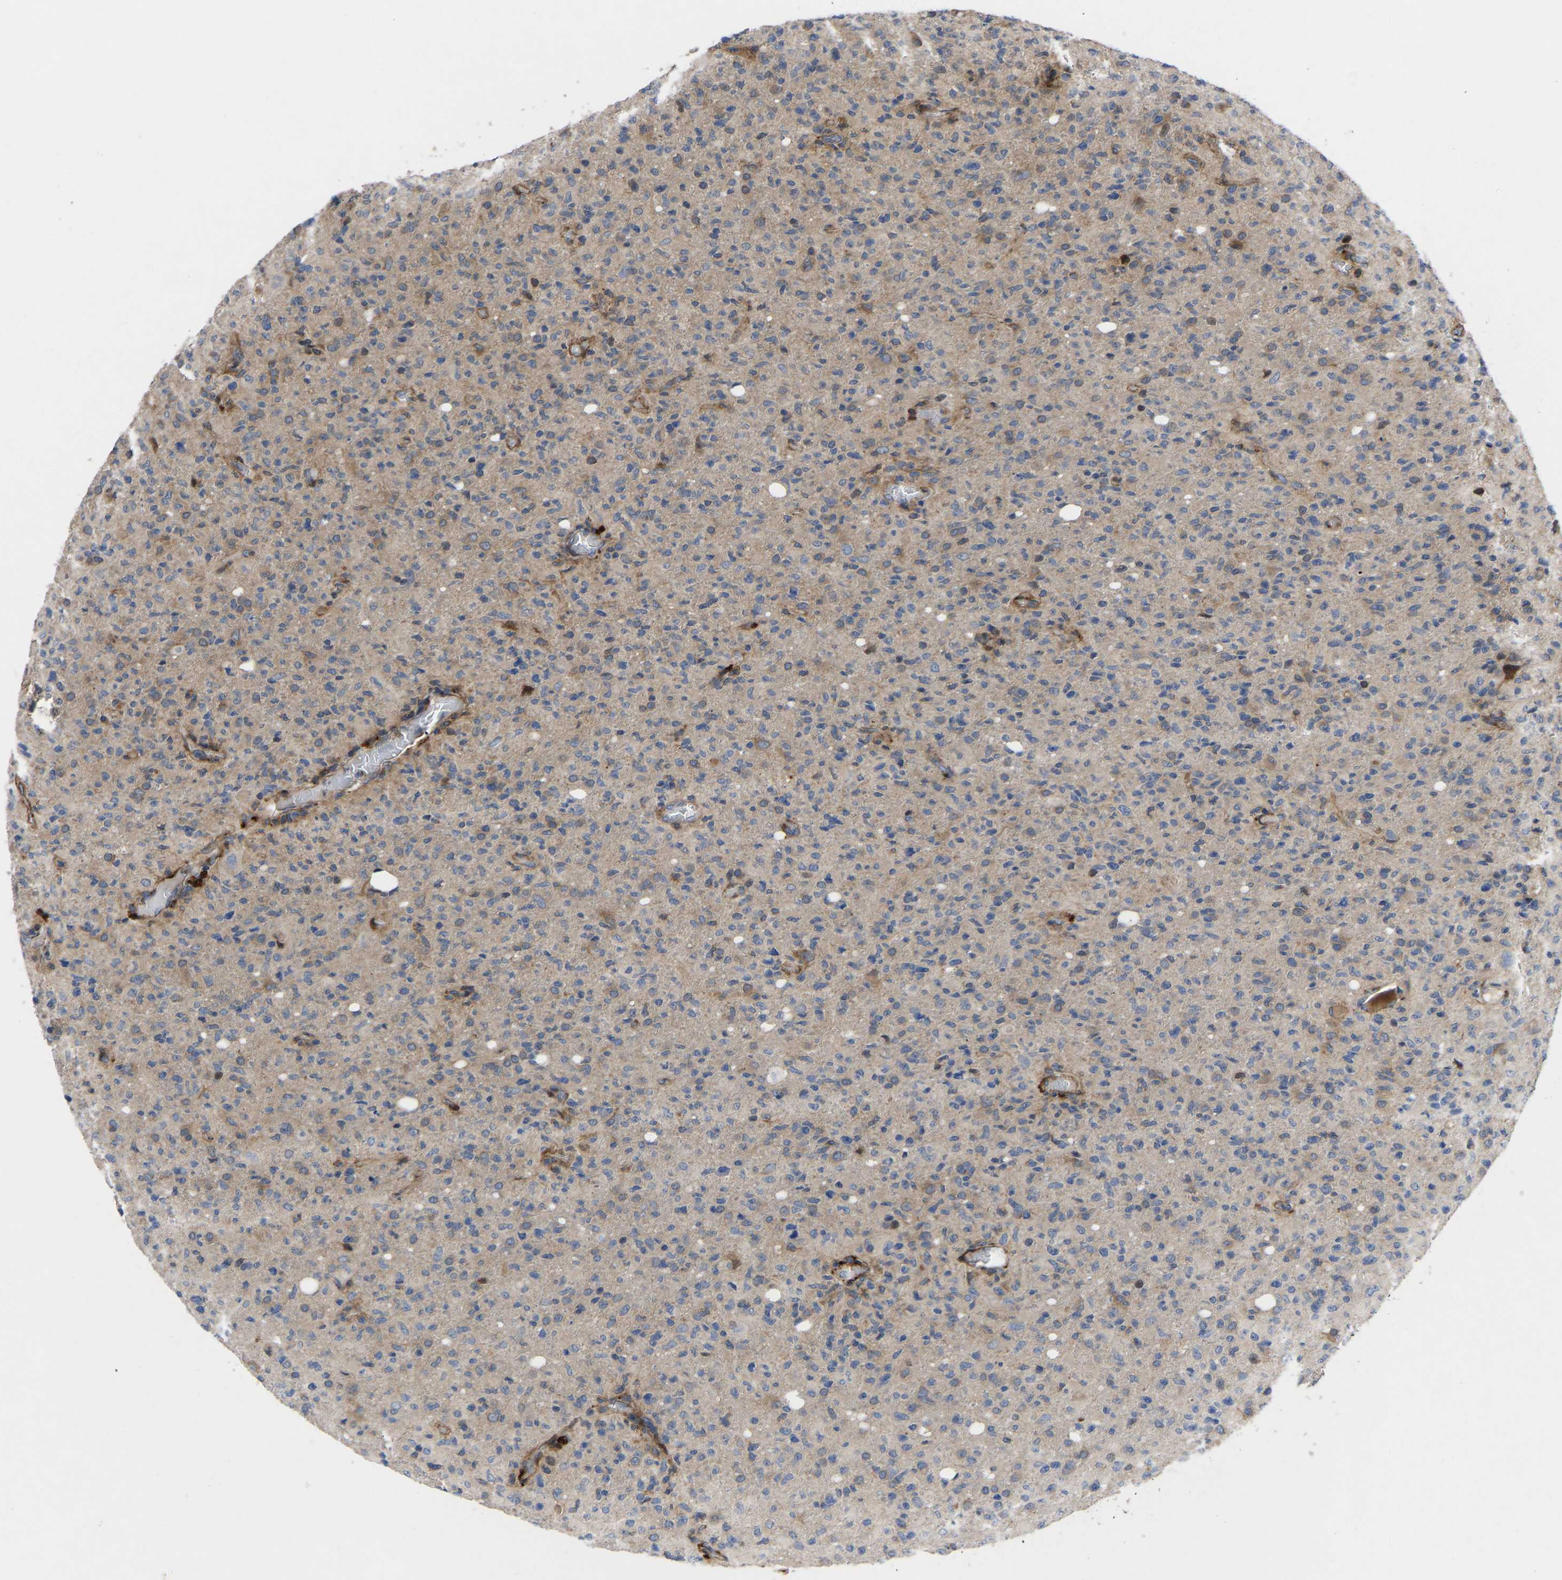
{"staining": {"intensity": "weak", "quantity": "25%-75%", "location": "cytoplasmic/membranous"}, "tissue": "glioma", "cell_type": "Tumor cells", "image_type": "cancer", "snomed": [{"axis": "morphology", "description": "Glioma, malignant, High grade"}, {"axis": "topography", "description": "Brain"}], "caption": "The micrograph reveals a brown stain indicating the presence of a protein in the cytoplasmic/membranous of tumor cells in malignant glioma (high-grade).", "gene": "TMEM38B", "patient": {"sex": "female", "age": 57}}